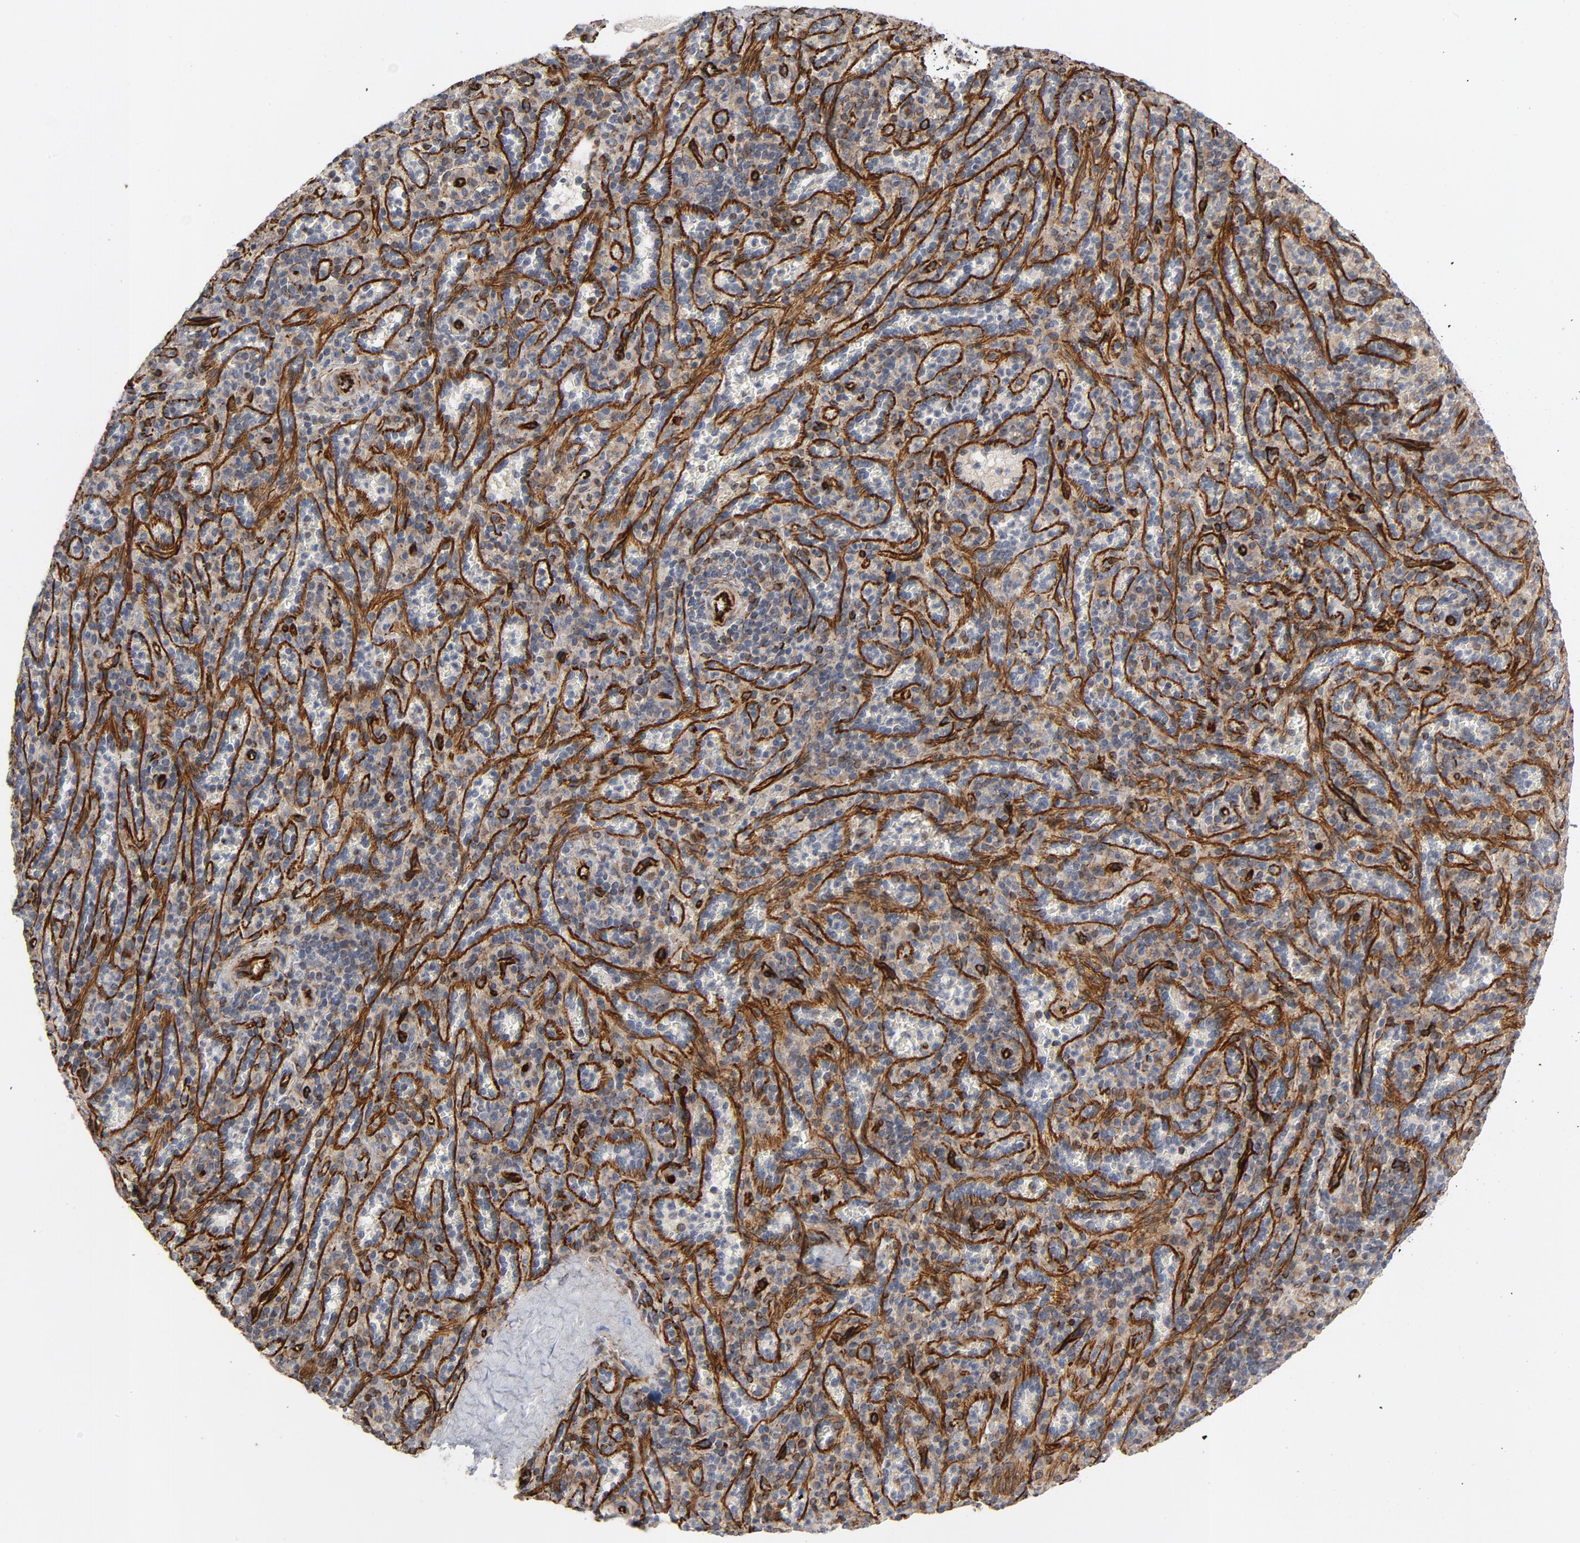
{"staining": {"intensity": "weak", "quantity": "25%-75%", "location": "cytoplasmic/membranous"}, "tissue": "spleen", "cell_type": "Cells in red pulp", "image_type": "normal", "snomed": [{"axis": "morphology", "description": "Normal tissue, NOS"}, {"axis": "topography", "description": "Spleen"}], "caption": "IHC of benign spleen demonstrates low levels of weak cytoplasmic/membranous positivity in about 25%-75% of cells in red pulp. (DAB (3,3'-diaminobenzidine) IHC with brightfield microscopy, high magnification).", "gene": "FAM118A", "patient": {"sex": "male", "age": 36}}